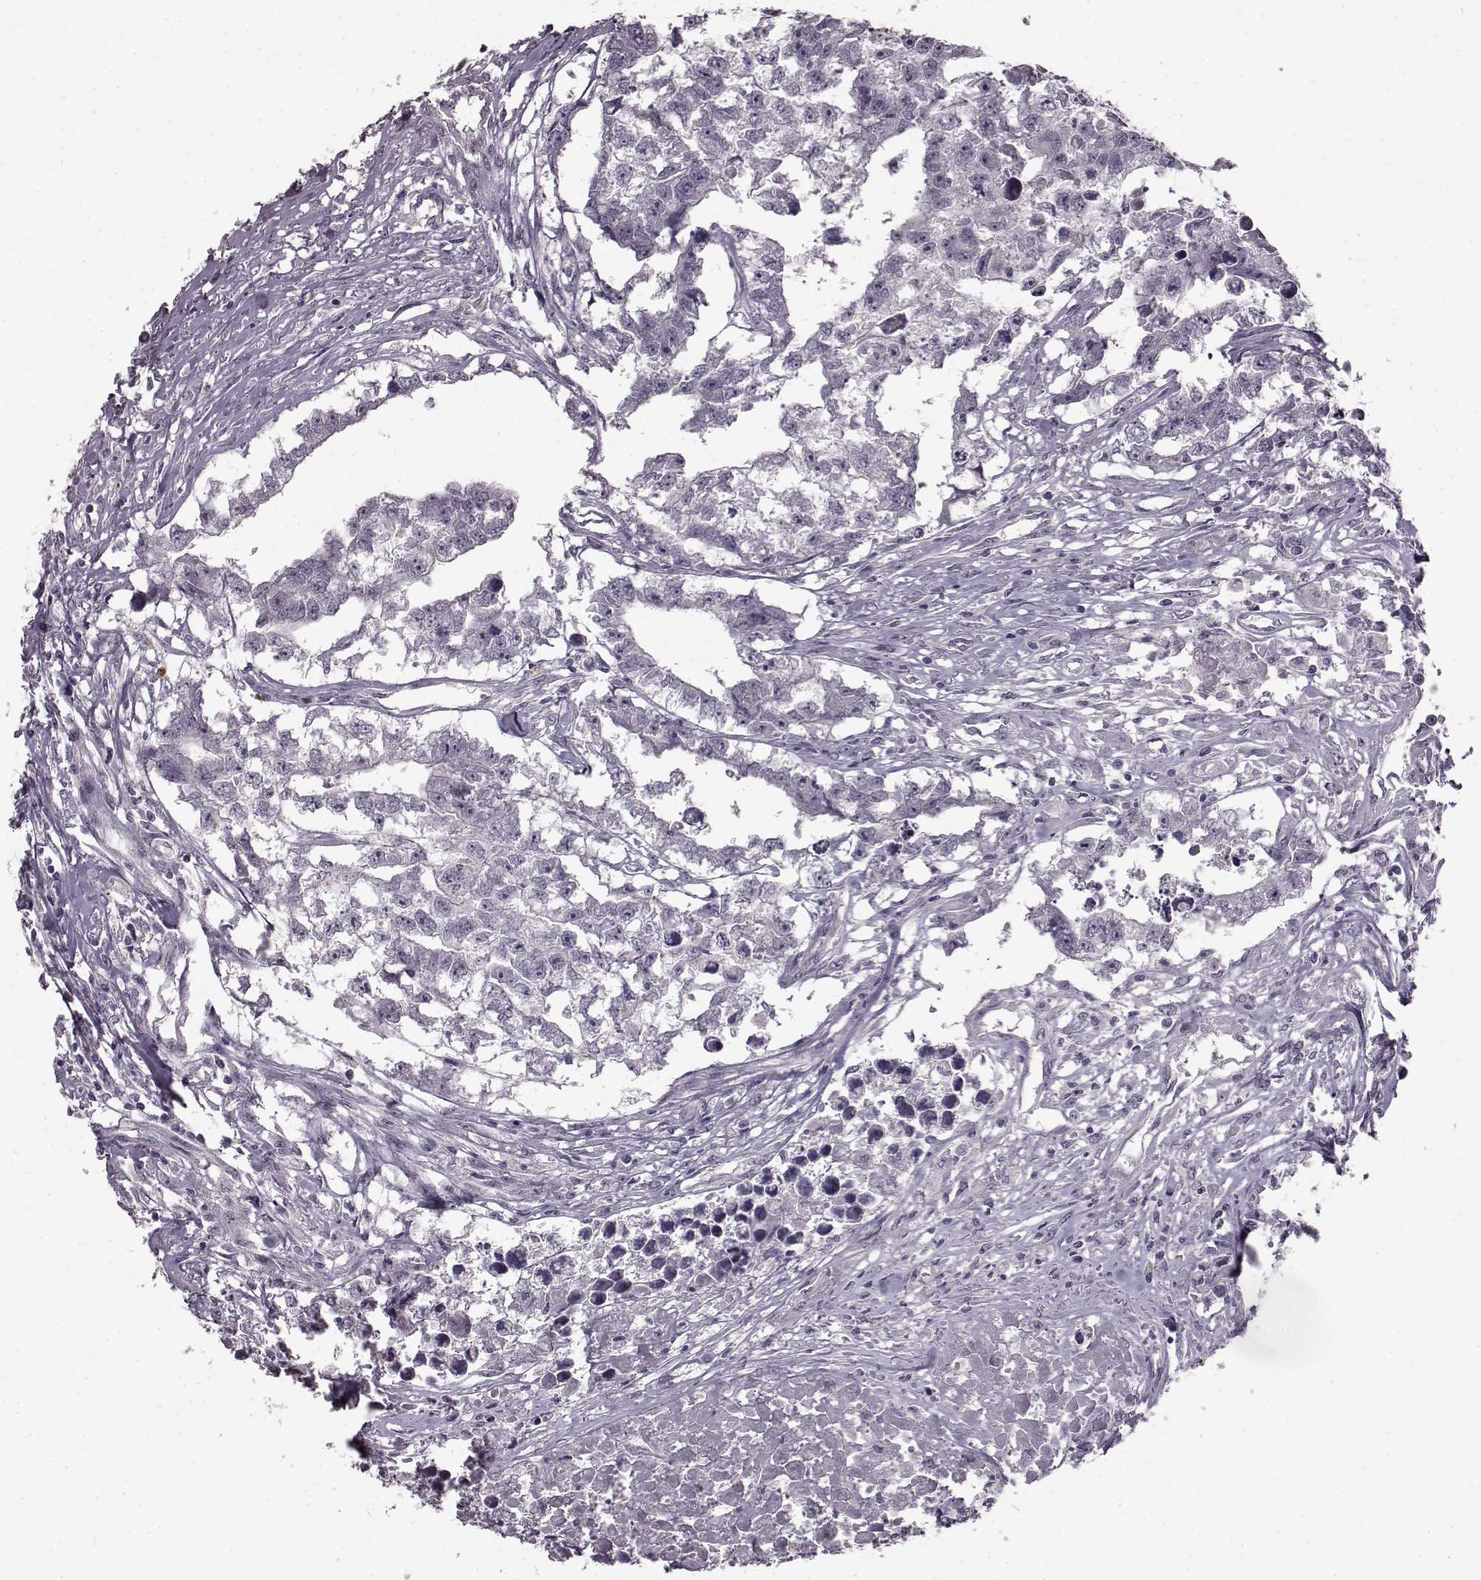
{"staining": {"intensity": "negative", "quantity": "none", "location": "none"}, "tissue": "testis cancer", "cell_type": "Tumor cells", "image_type": "cancer", "snomed": [{"axis": "morphology", "description": "Carcinoma, Embryonal, NOS"}, {"axis": "morphology", "description": "Teratoma, malignant, NOS"}, {"axis": "topography", "description": "Testis"}], "caption": "Protein analysis of testis teratoma (malignant) shows no significant expression in tumor cells. (DAB IHC visualized using brightfield microscopy, high magnification).", "gene": "LHB", "patient": {"sex": "male", "age": 44}}